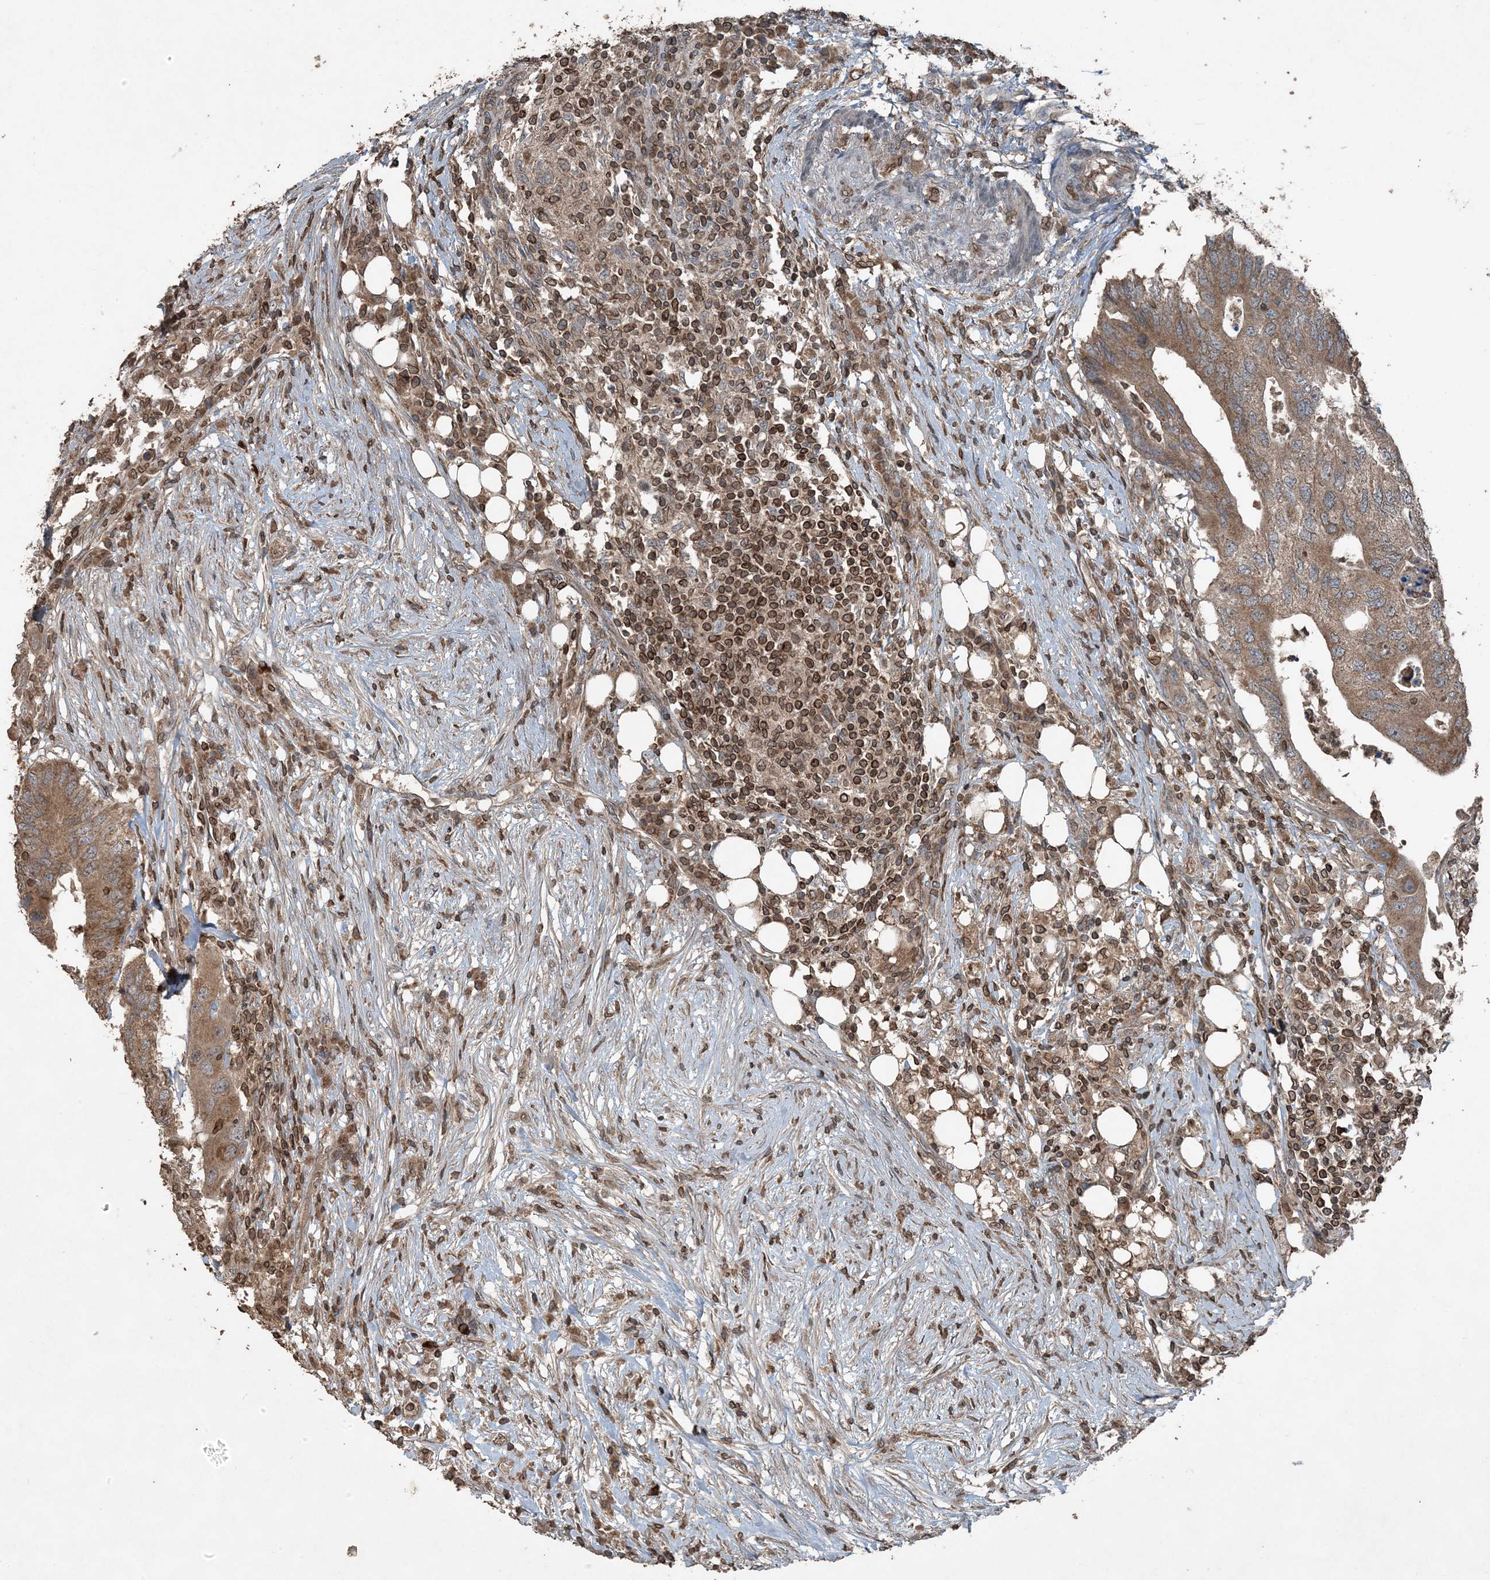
{"staining": {"intensity": "moderate", "quantity": ">75%", "location": "cytoplasmic/membranous"}, "tissue": "colorectal cancer", "cell_type": "Tumor cells", "image_type": "cancer", "snomed": [{"axis": "morphology", "description": "Adenocarcinoma, NOS"}, {"axis": "topography", "description": "Colon"}], "caption": "A brown stain highlights moderate cytoplasmic/membranous expression of a protein in human colorectal adenocarcinoma tumor cells. The protein of interest is stained brown, and the nuclei are stained in blue (DAB IHC with brightfield microscopy, high magnification).", "gene": "ZFAND2B", "patient": {"sex": "male", "age": 71}}